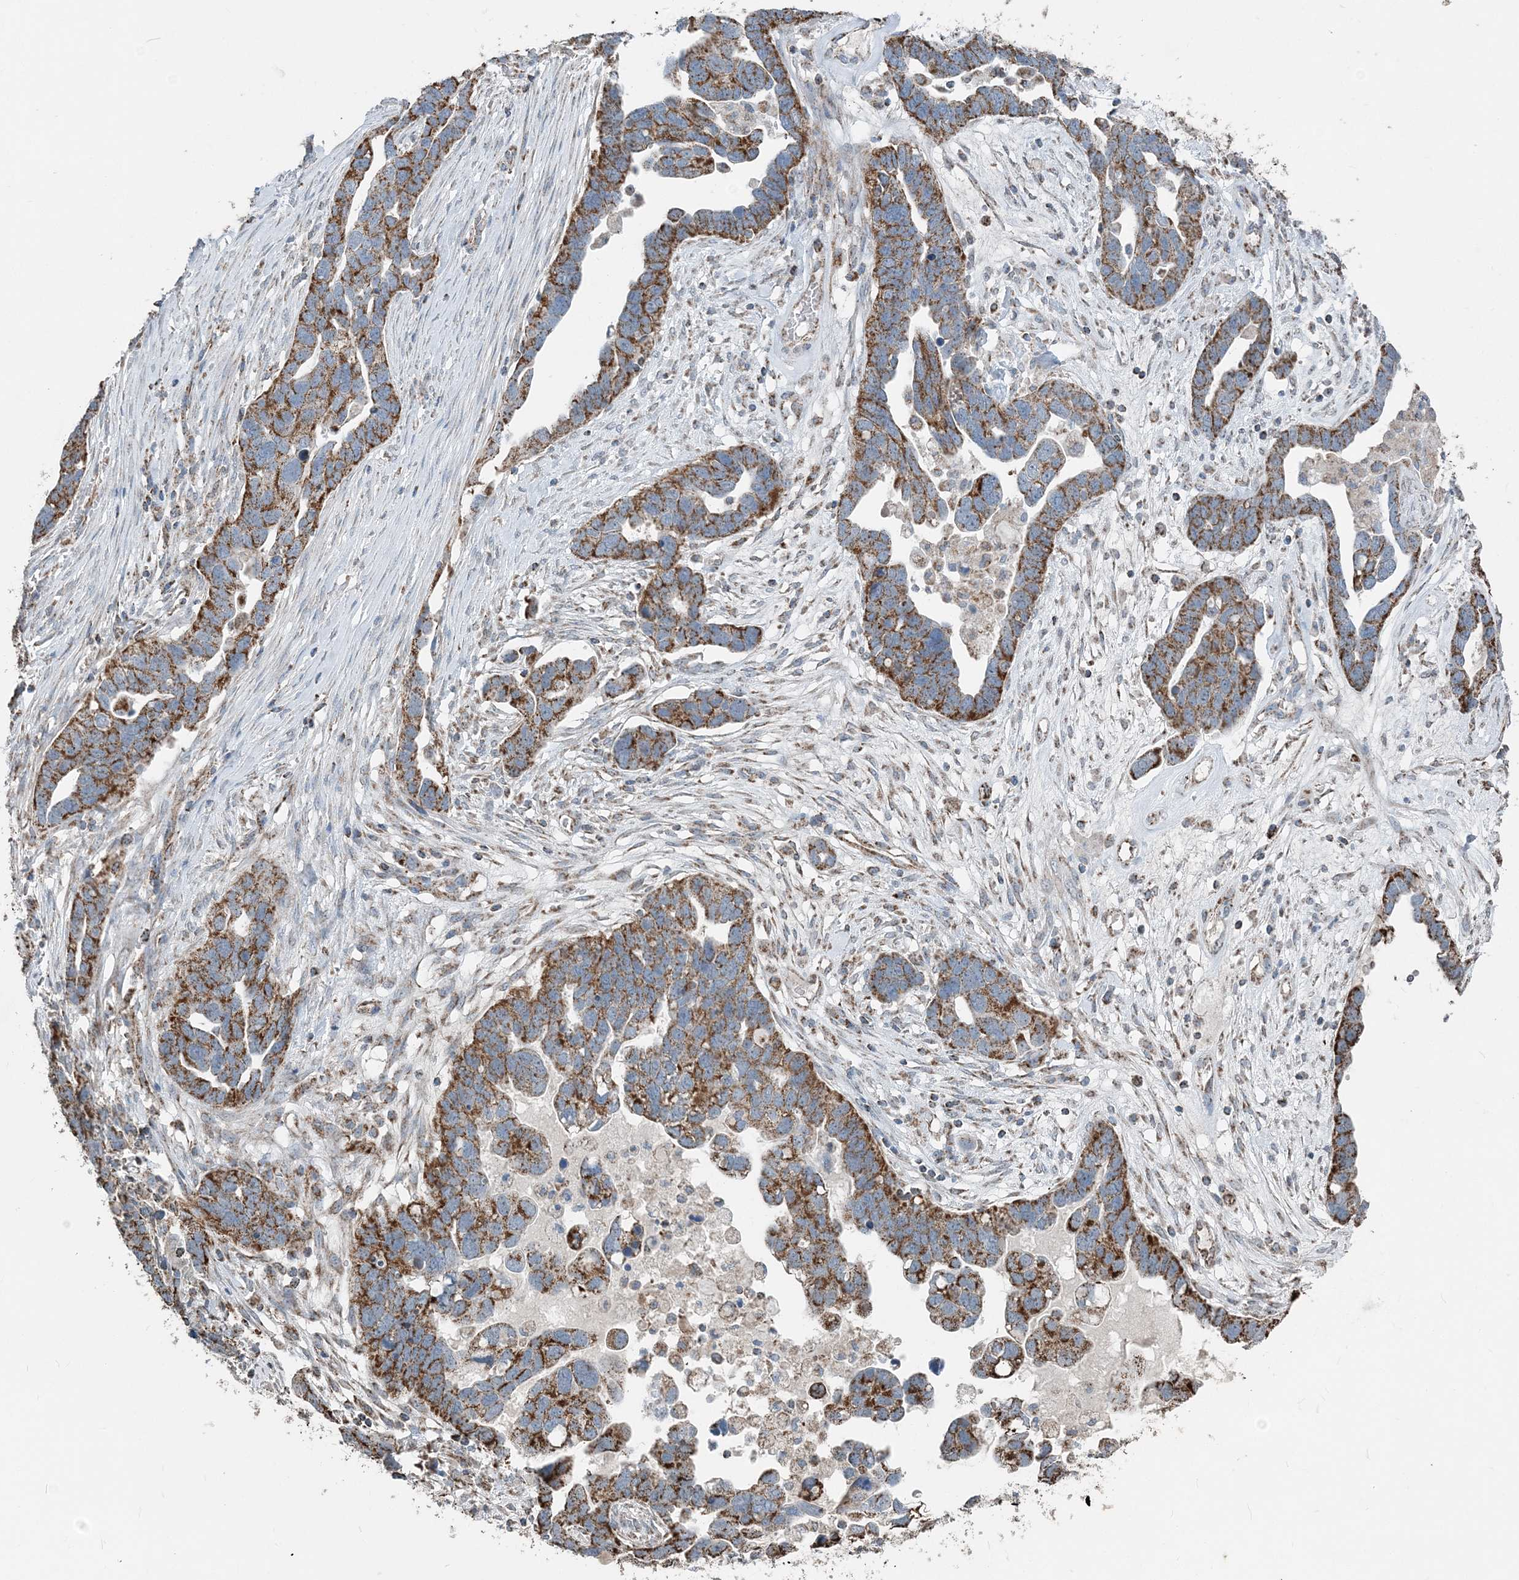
{"staining": {"intensity": "moderate", "quantity": ">75%", "location": "cytoplasmic/membranous"}, "tissue": "ovarian cancer", "cell_type": "Tumor cells", "image_type": "cancer", "snomed": [{"axis": "morphology", "description": "Cystadenocarcinoma, serous, NOS"}, {"axis": "topography", "description": "Ovary"}], "caption": "Ovarian cancer (serous cystadenocarcinoma) stained with DAB (3,3'-diaminobenzidine) IHC exhibits medium levels of moderate cytoplasmic/membranous expression in approximately >75% of tumor cells.", "gene": "SUCLG1", "patient": {"sex": "female", "age": 54}}